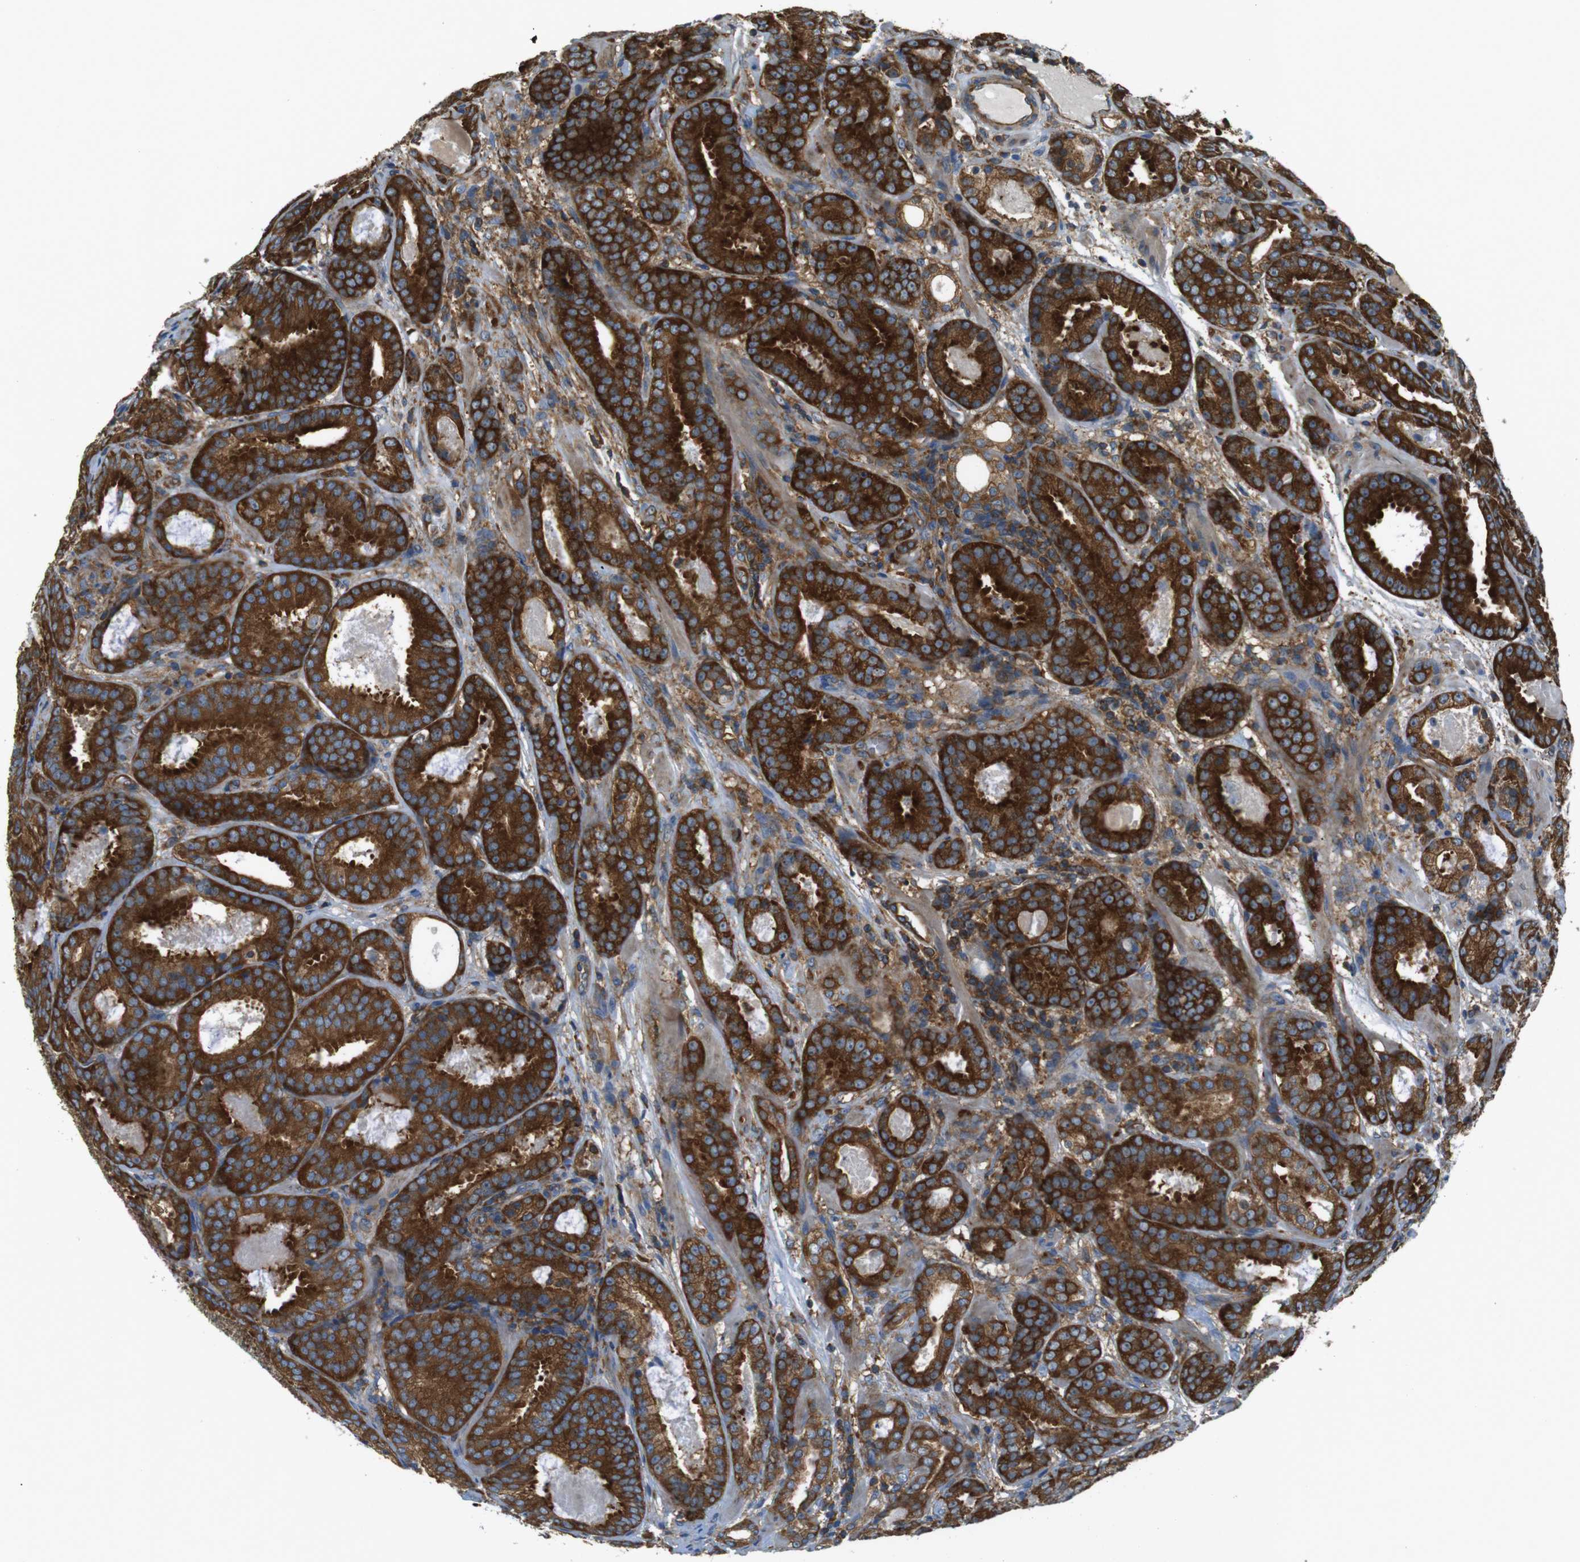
{"staining": {"intensity": "strong", "quantity": ">75%", "location": "cytoplasmic/membranous"}, "tissue": "prostate cancer", "cell_type": "Tumor cells", "image_type": "cancer", "snomed": [{"axis": "morphology", "description": "Adenocarcinoma, Low grade"}, {"axis": "topography", "description": "Prostate"}], "caption": "There is high levels of strong cytoplasmic/membranous expression in tumor cells of prostate cancer (adenocarcinoma (low-grade)), as demonstrated by immunohistochemical staining (brown color).", "gene": "TSC1", "patient": {"sex": "male", "age": 69}}